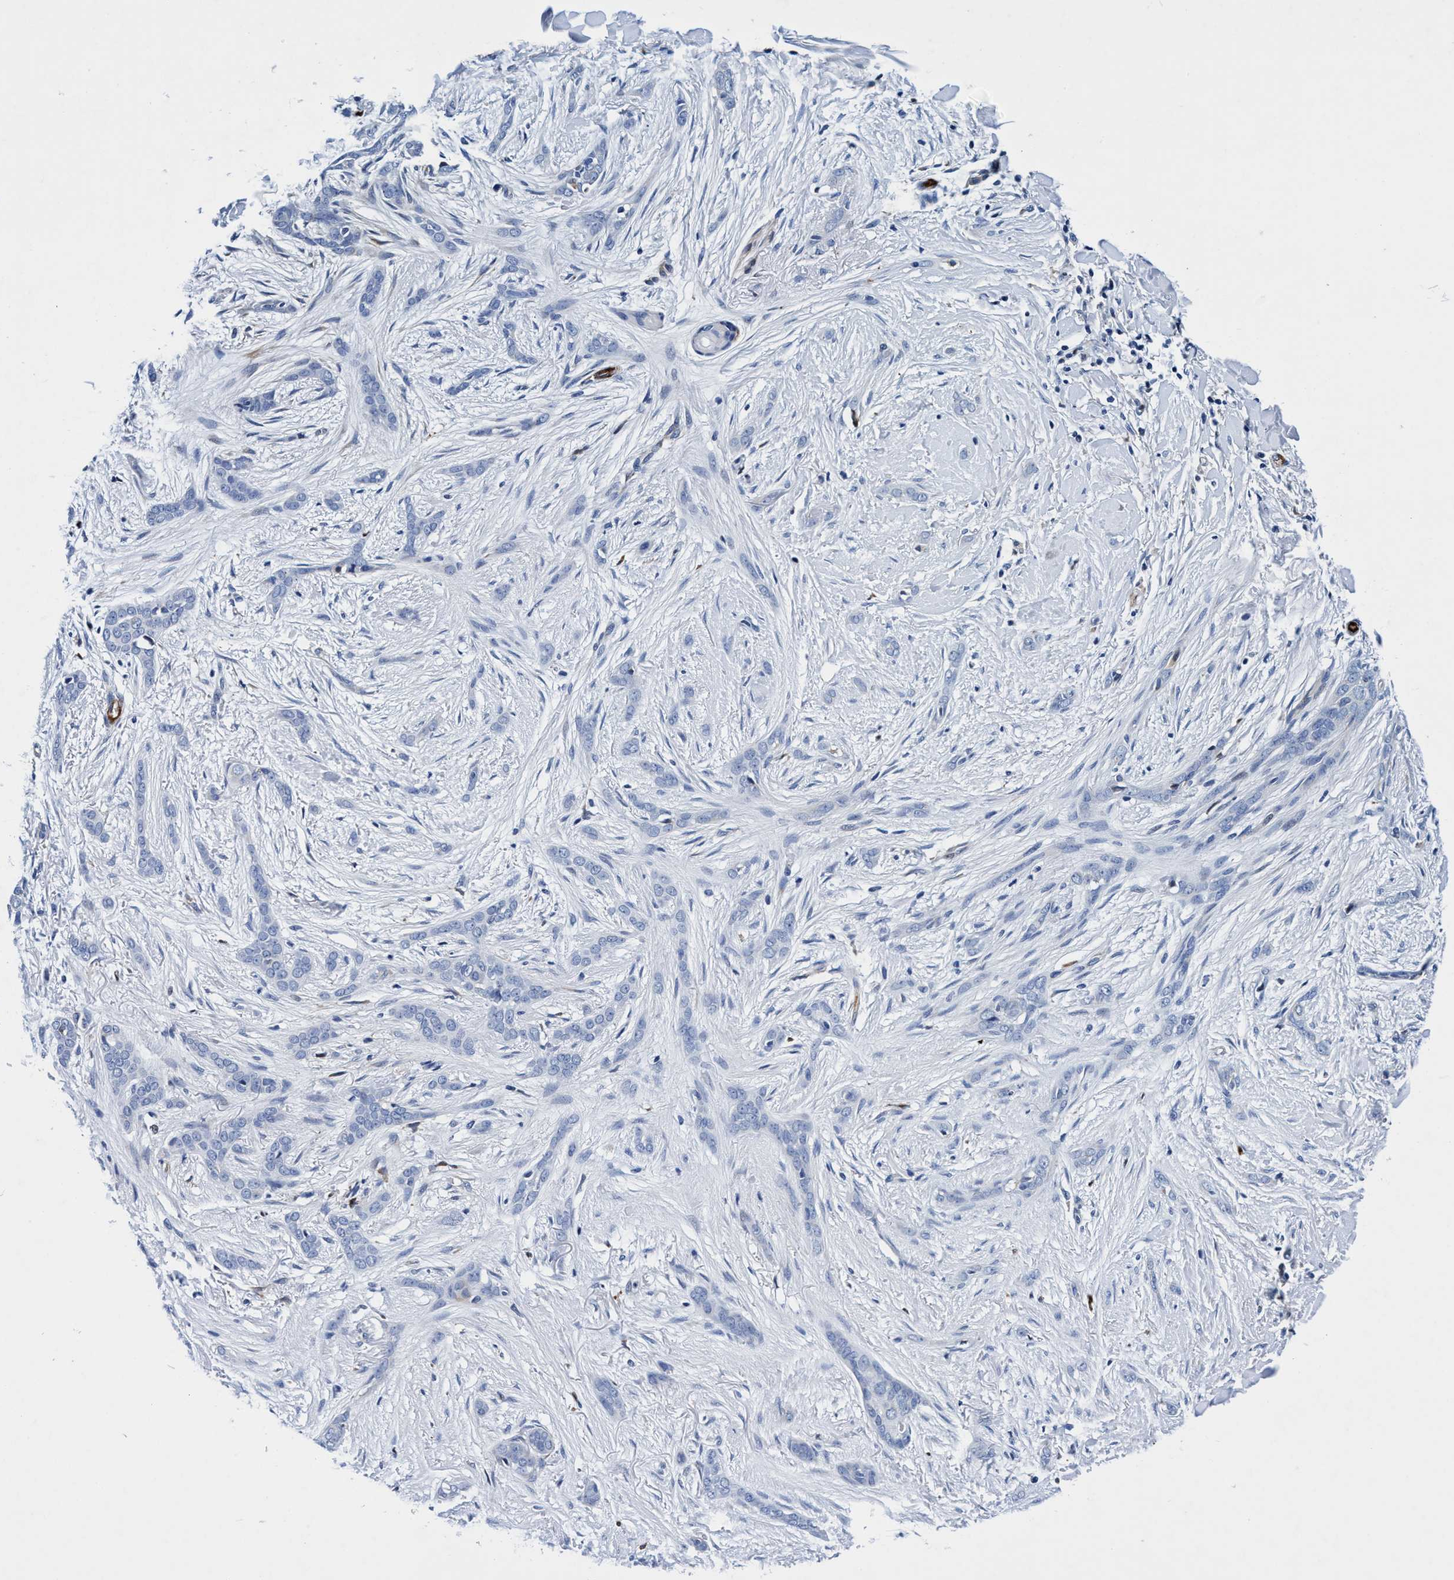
{"staining": {"intensity": "negative", "quantity": "none", "location": "none"}, "tissue": "skin cancer", "cell_type": "Tumor cells", "image_type": "cancer", "snomed": [{"axis": "morphology", "description": "Basal cell carcinoma"}, {"axis": "morphology", "description": "Adnexal tumor, benign"}, {"axis": "topography", "description": "Skin"}], "caption": "Tumor cells show no significant staining in skin benign adnexal tumor.", "gene": "UBALD2", "patient": {"sex": "female", "age": 42}}